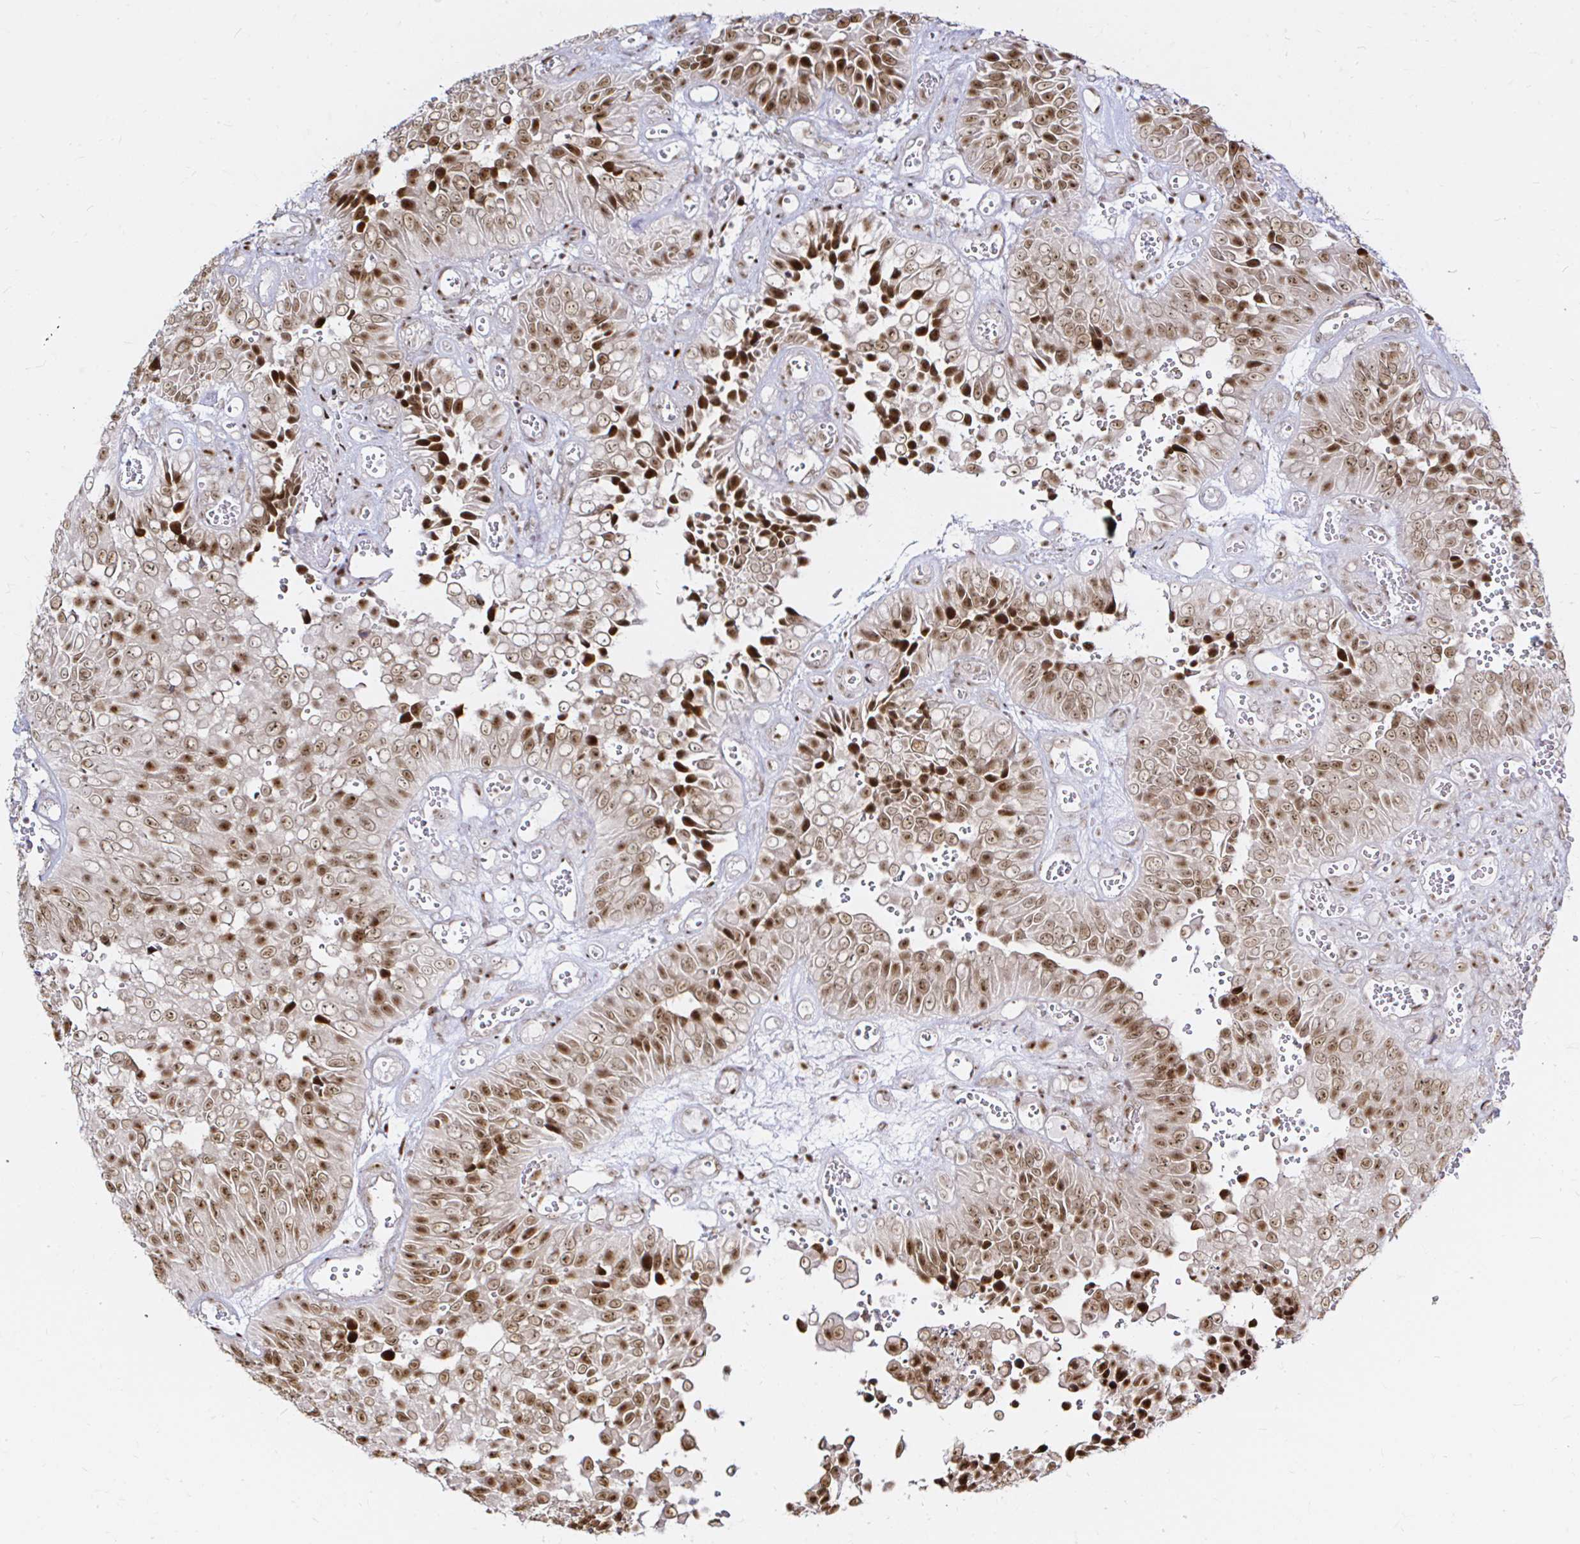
{"staining": {"intensity": "moderate", "quantity": ">75%", "location": "nuclear"}, "tissue": "urothelial cancer", "cell_type": "Tumor cells", "image_type": "cancer", "snomed": [{"axis": "morphology", "description": "Urothelial carcinoma, Low grade"}, {"axis": "topography", "description": "Urinary bladder"}], "caption": "A brown stain labels moderate nuclear positivity of a protein in human urothelial carcinoma (low-grade) tumor cells.", "gene": "SNRPC", "patient": {"sex": "male", "age": 76}}